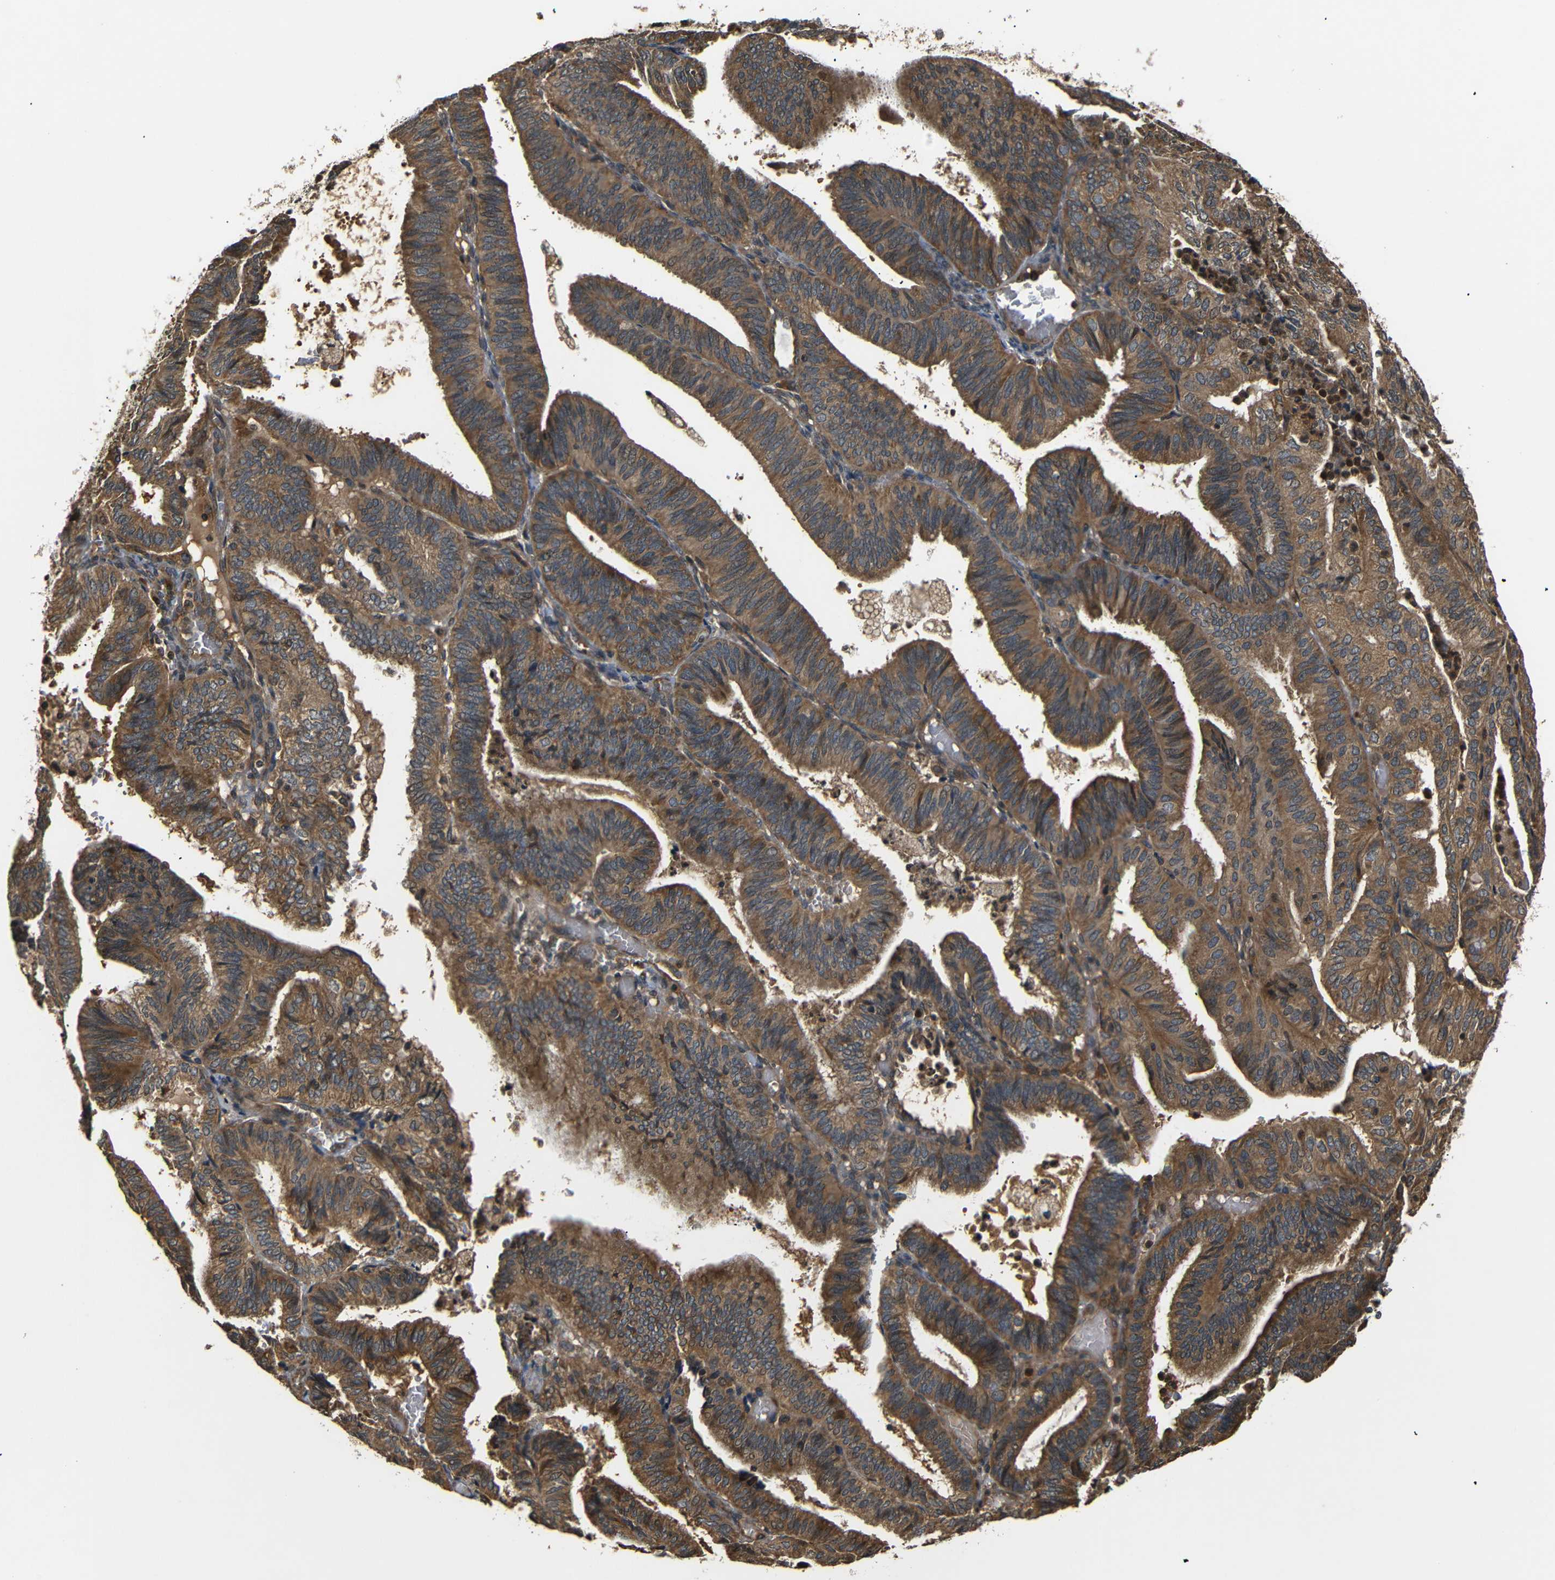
{"staining": {"intensity": "moderate", "quantity": ">75%", "location": "cytoplasmic/membranous"}, "tissue": "endometrial cancer", "cell_type": "Tumor cells", "image_type": "cancer", "snomed": [{"axis": "morphology", "description": "Adenocarcinoma, NOS"}, {"axis": "topography", "description": "Uterus"}], "caption": "Brown immunohistochemical staining in human endometrial cancer displays moderate cytoplasmic/membranous expression in approximately >75% of tumor cells.", "gene": "TANK", "patient": {"sex": "female", "age": 60}}